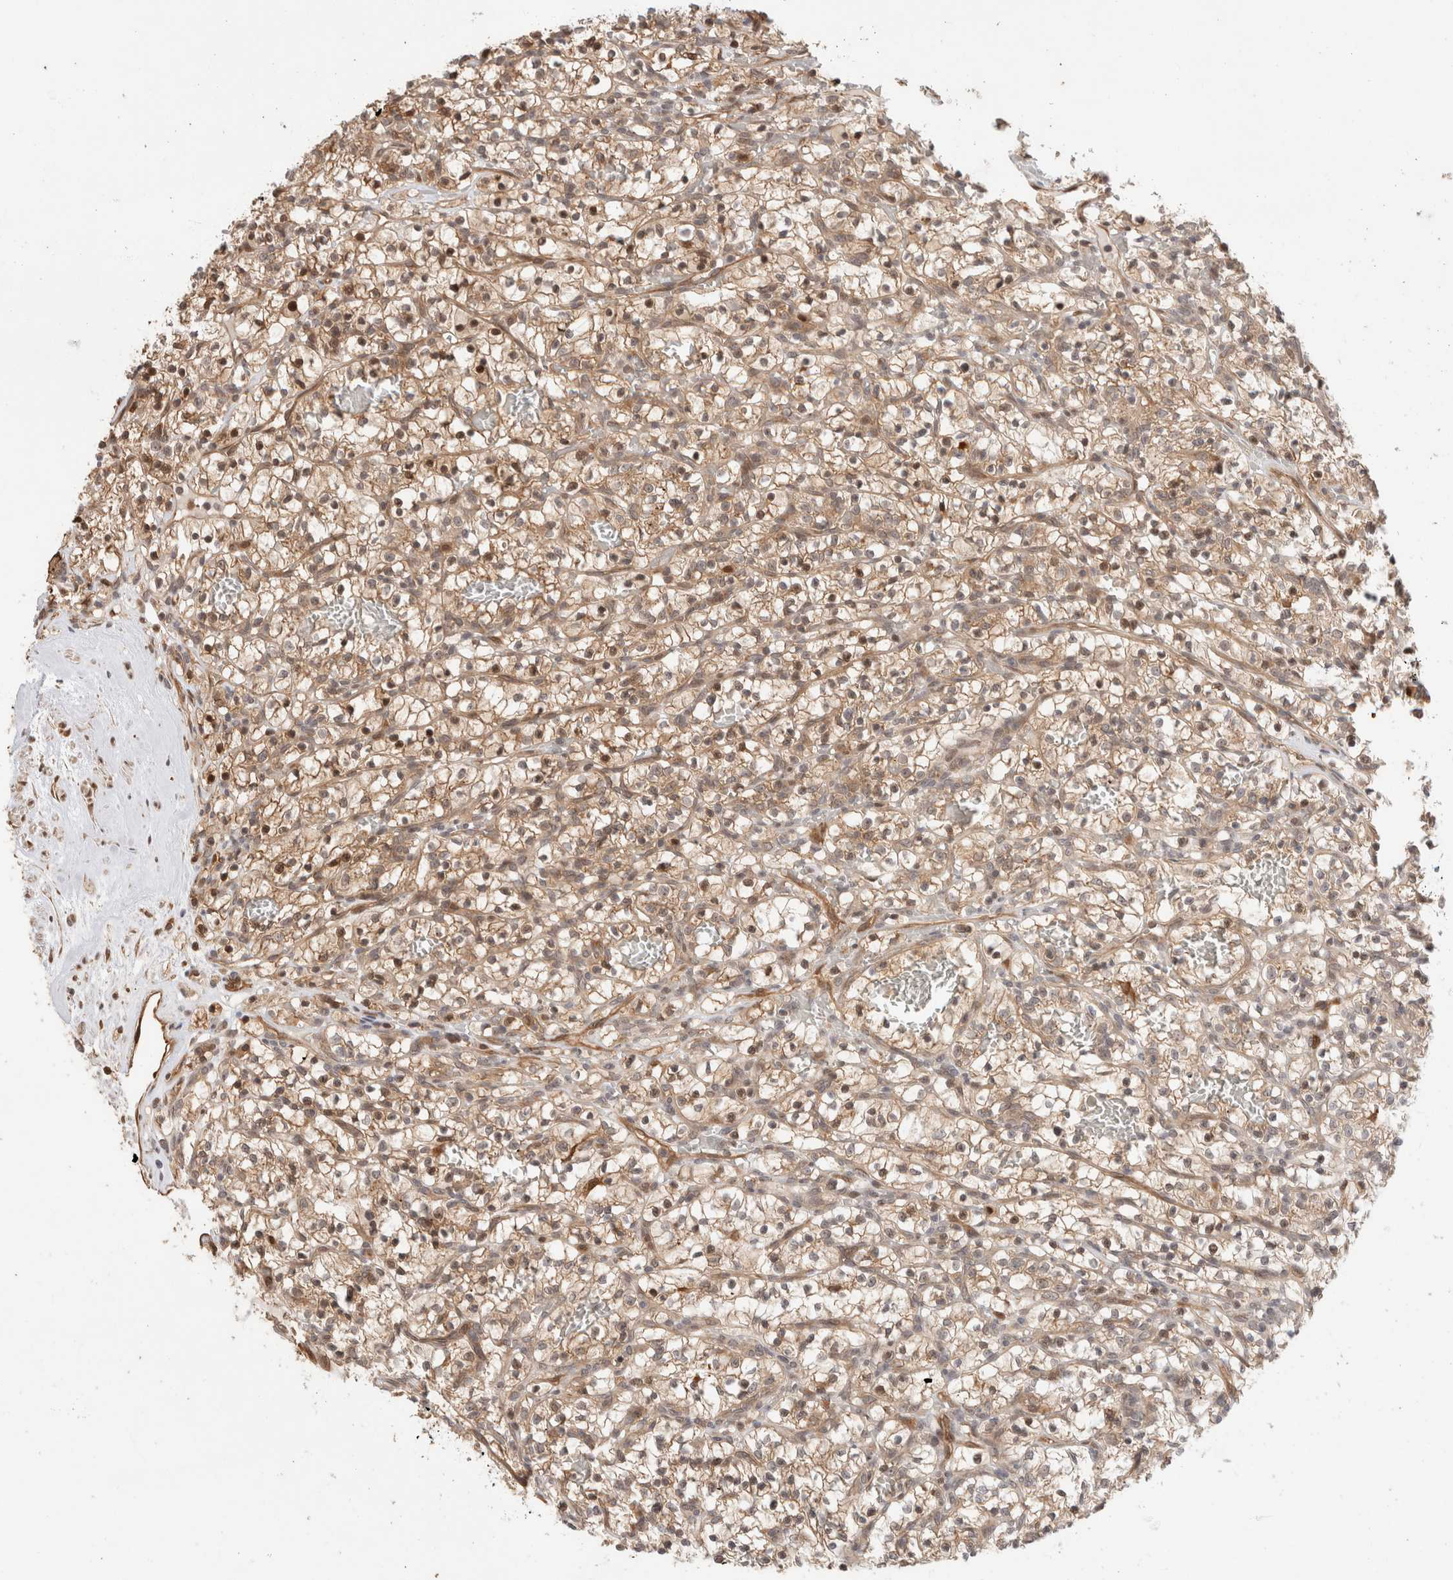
{"staining": {"intensity": "moderate", "quantity": ">75%", "location": "cytoplasmic/membranous,nuclear"}, "tissue": "renal cancer", "cell_type": "Tumor cells", "image_type": "cancer", "snomed": [{"axis": "morphology", "description": "Adenocarcinoma, NOS"}, {"axis": "topography", "description": "Kidney"}], "caption": "Brown immunohistochemical staining in adenocarcinoma (renal) reveals moderate cytoplasmic/membranous and nuclear expression in about >75% of tumor cells.", "gene": "OTUD6B", "patient": {"sex": "female", "age": 57}}